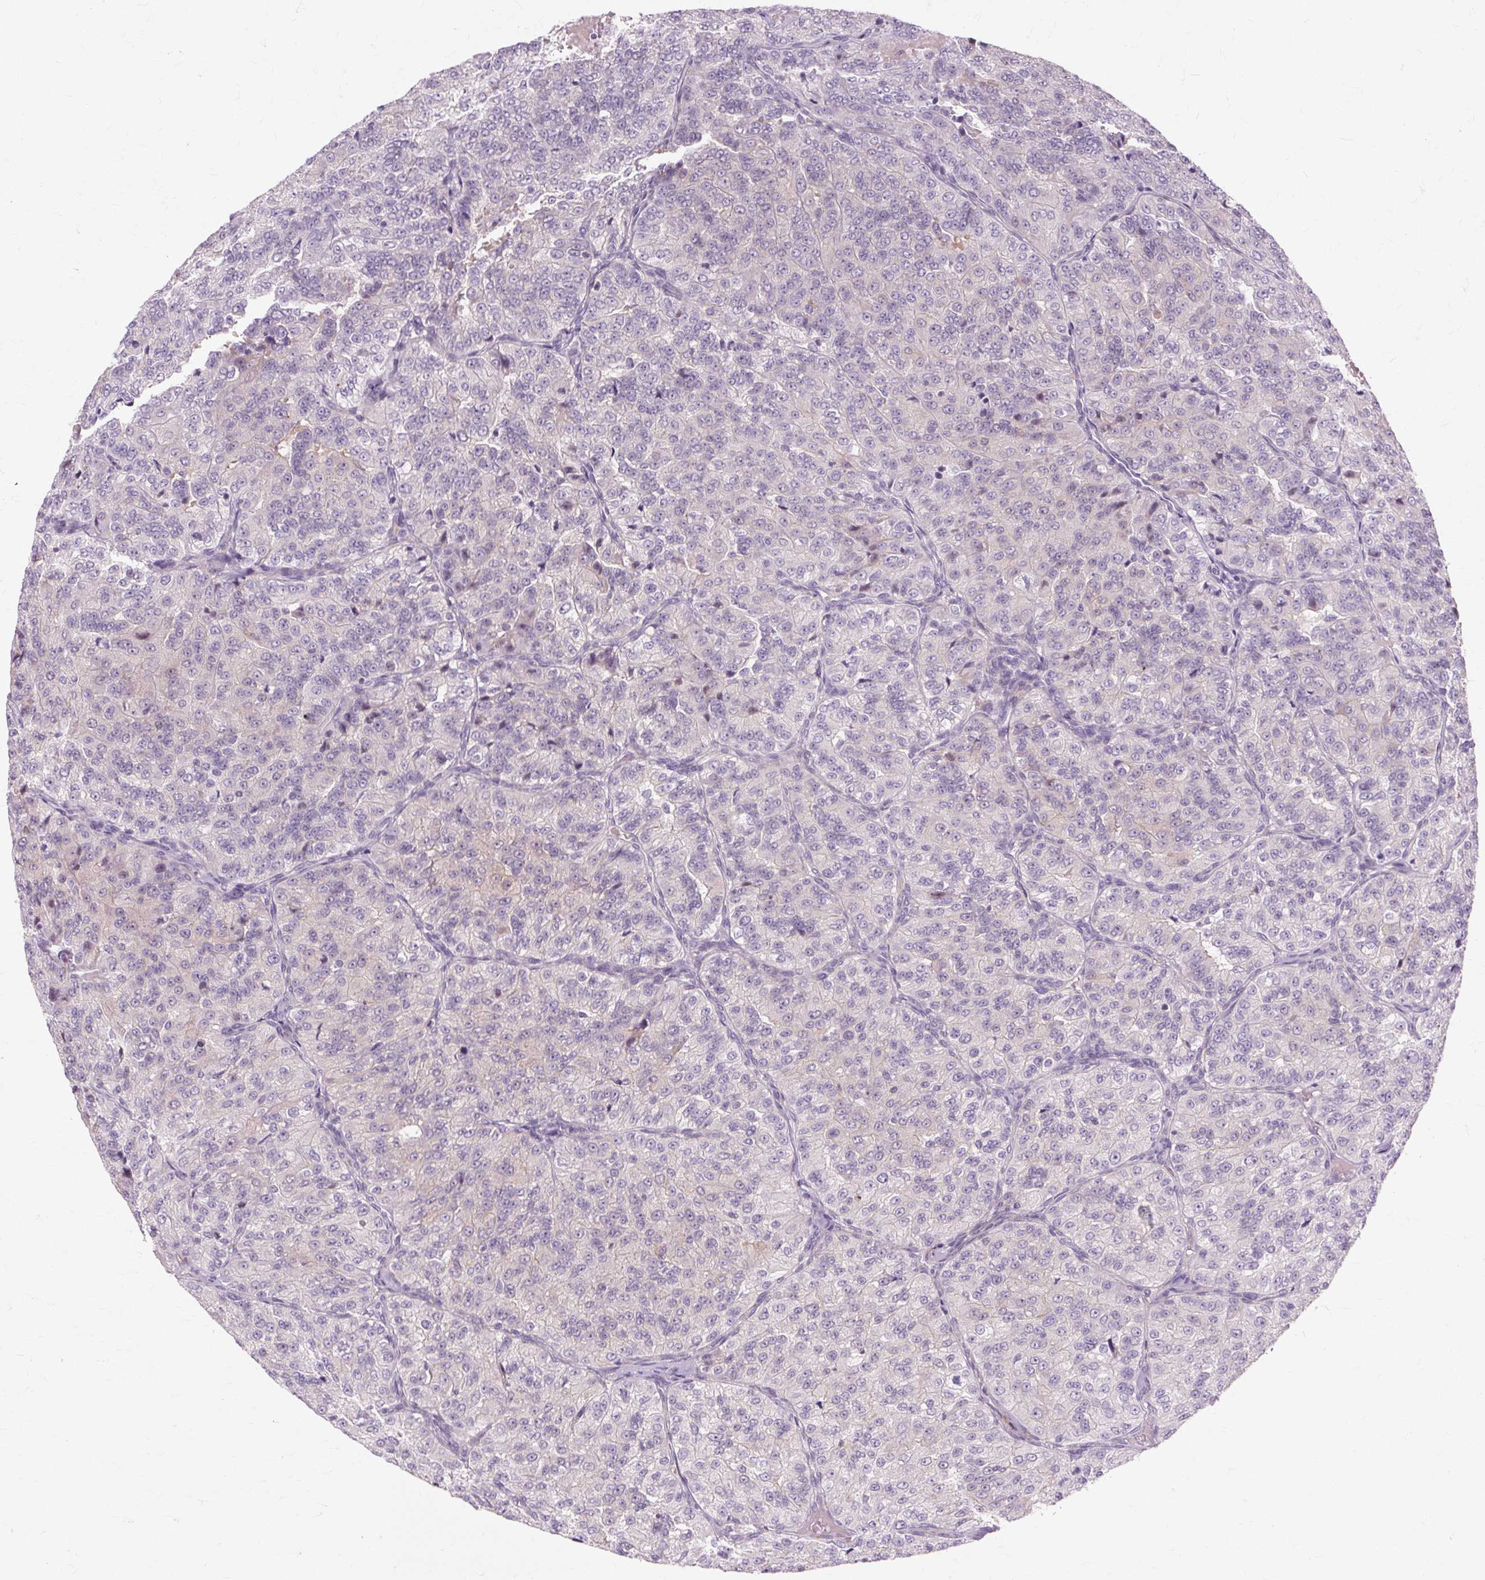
{"staining": {"intensity": "negative", "quantity": "none", "location": "none"}, "tissue": "renal cancer", "cell_type": "Tumor cells", "image_type": "cancer", "snomed": [{"axis": "morphology", "description": "Adenocarcinoma, NOS"}, {"axis": "topography", "description": "Kidney"}], "caption": "Immunohistochemistry of renal adenocarcinoma shows no expression in tumor cells. Brightfield microscopy of immunohistochemistry stained with DAB (3,3'-diaminobenzidine) (brown) and hematoxylin (blue), captured at high magnification.", "gene": "ZNF35", "patient": {"sex": "female", "age": 63}}